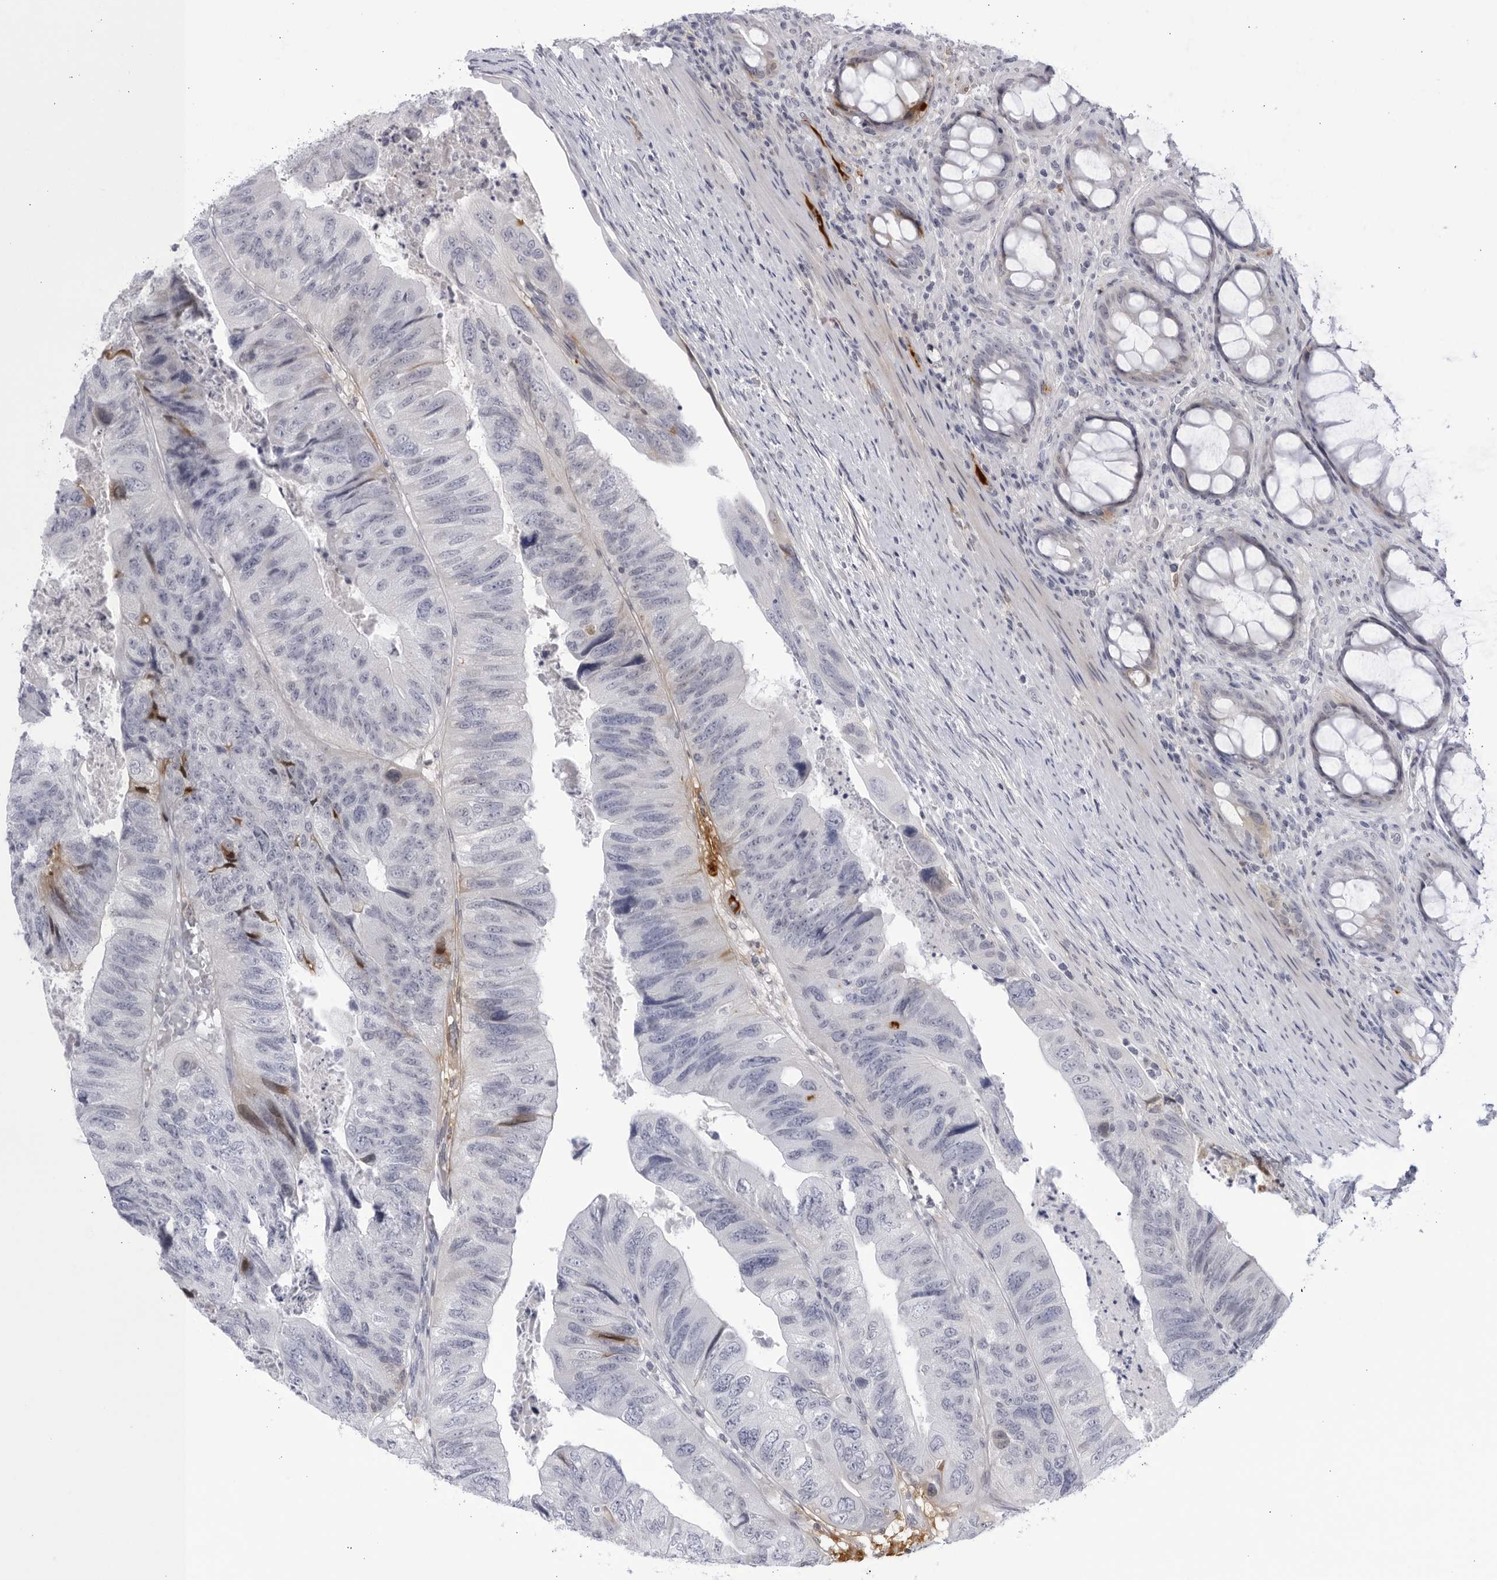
{"staining": {"intensity": "moderate", "quantity": "<25%", "location": "cytoplasmic/membranous,nuclear"}, "tissue": "colorectal cancer", "cell_type": "Tumor cells", "image_type": "cancer", "snomed": [{"axis": "morphology", "description": "Adenocarcinoma, NOS"}, {"axis": "topography", "description": "Rectum"}], "caption": "Human colorectal adenocarcinoma stained for a protein (brown) demonstrates moderate cytoplasmic/membranous and nuclear positive staining in about <25% of tumor cells.", "gene": "CNBD1", "patient": {"sex": "male", "age": 63}}